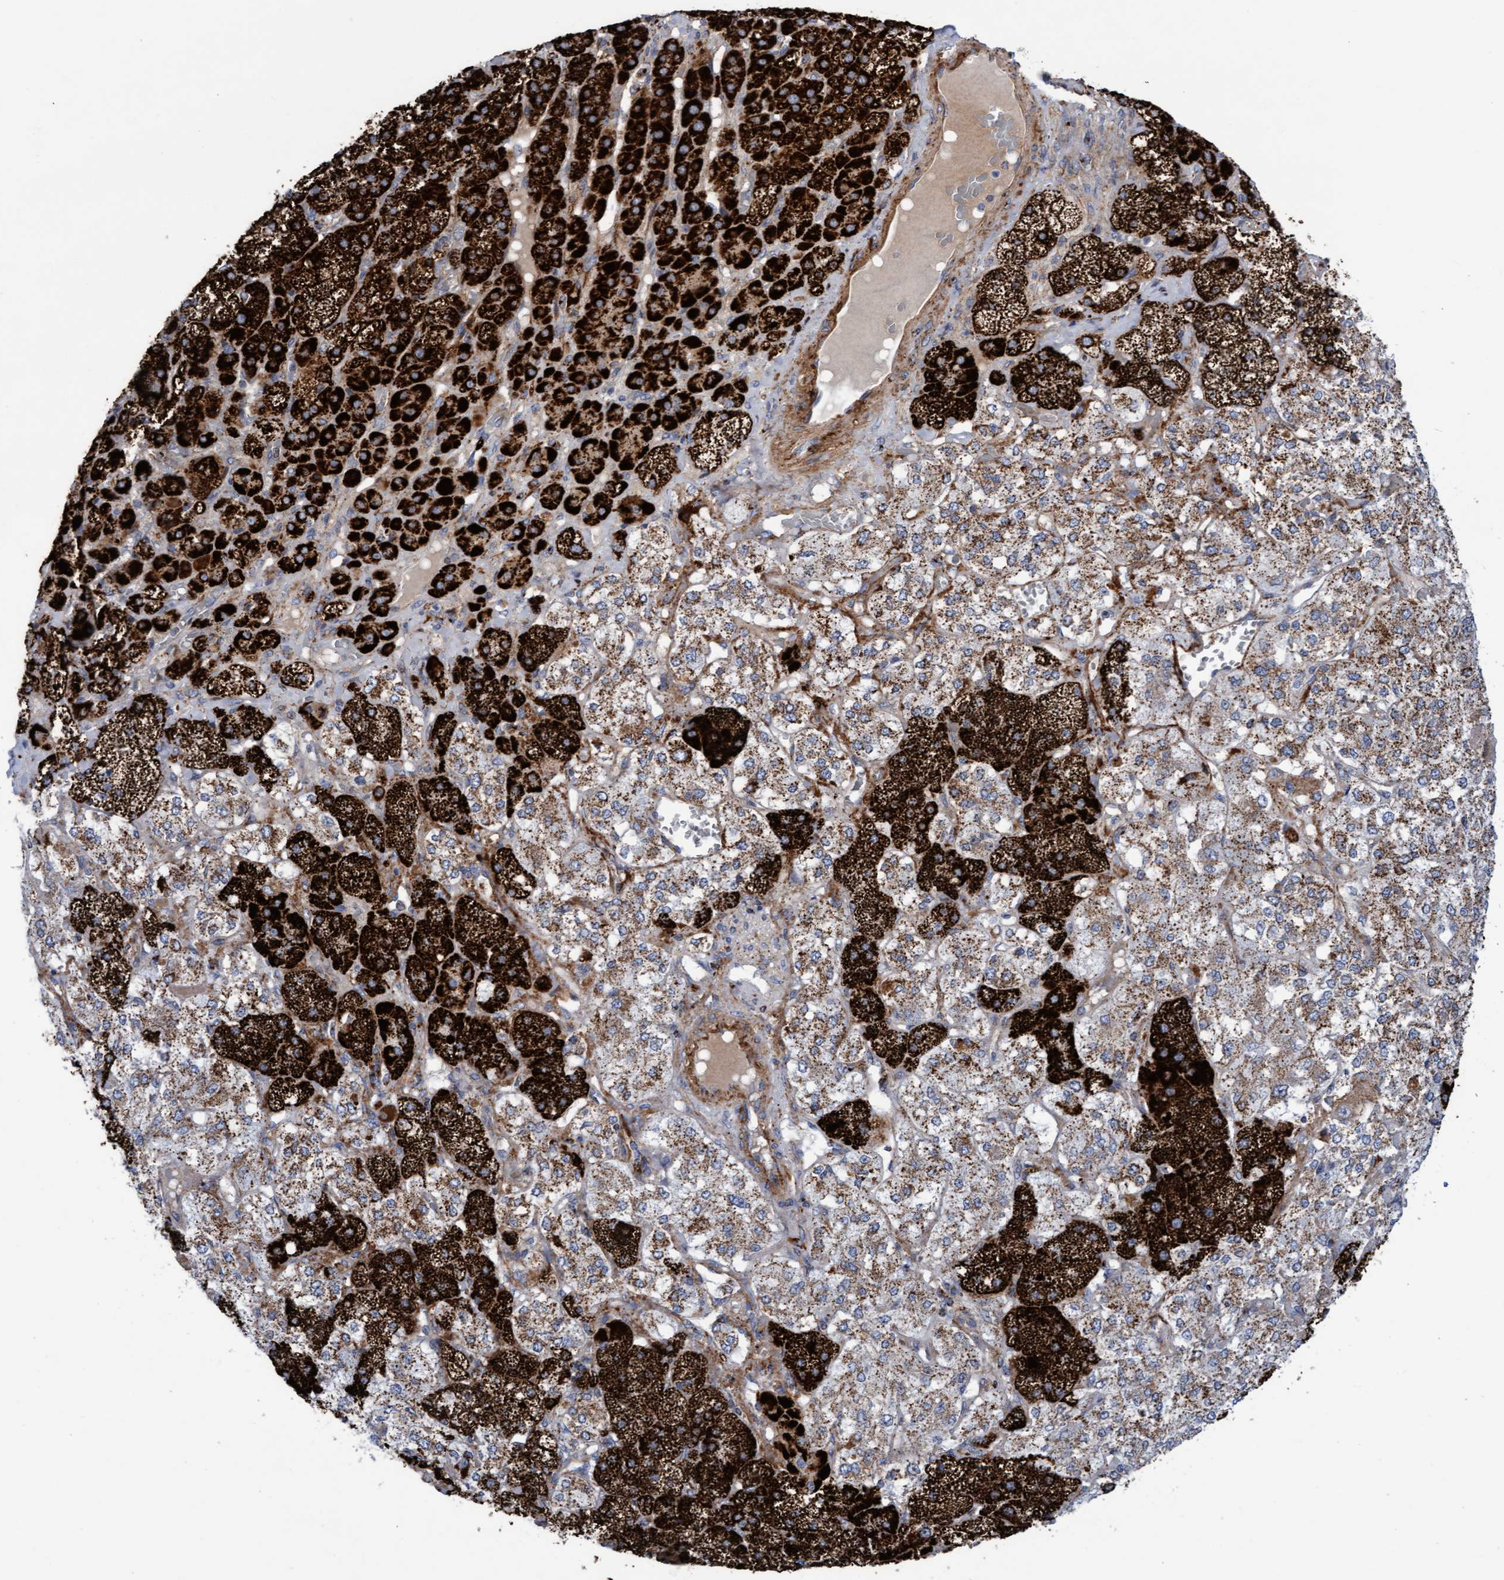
{"staining": {"intensity": "strong", "quantity": "25%-75%", "location": "cytoplasmic/membranous"}, "tissue": "adrenal gland", "cell_type": "Glandular cells", "image_type": "normal", "snomed": [{"axis": "morphology", "description": "Normal tissue, NOS"}, {"axis": "topography", "description": "Adrenal gland"}], "caption": "Immunohistochemistry of unremarkable human adrenal gland reveals high levels of strong cytoplasmic/membranous positivity in approximately 25%-75% of glandular cells.", "gene": "GGTA1", "patient": {"sex": "male", "age": 57}}